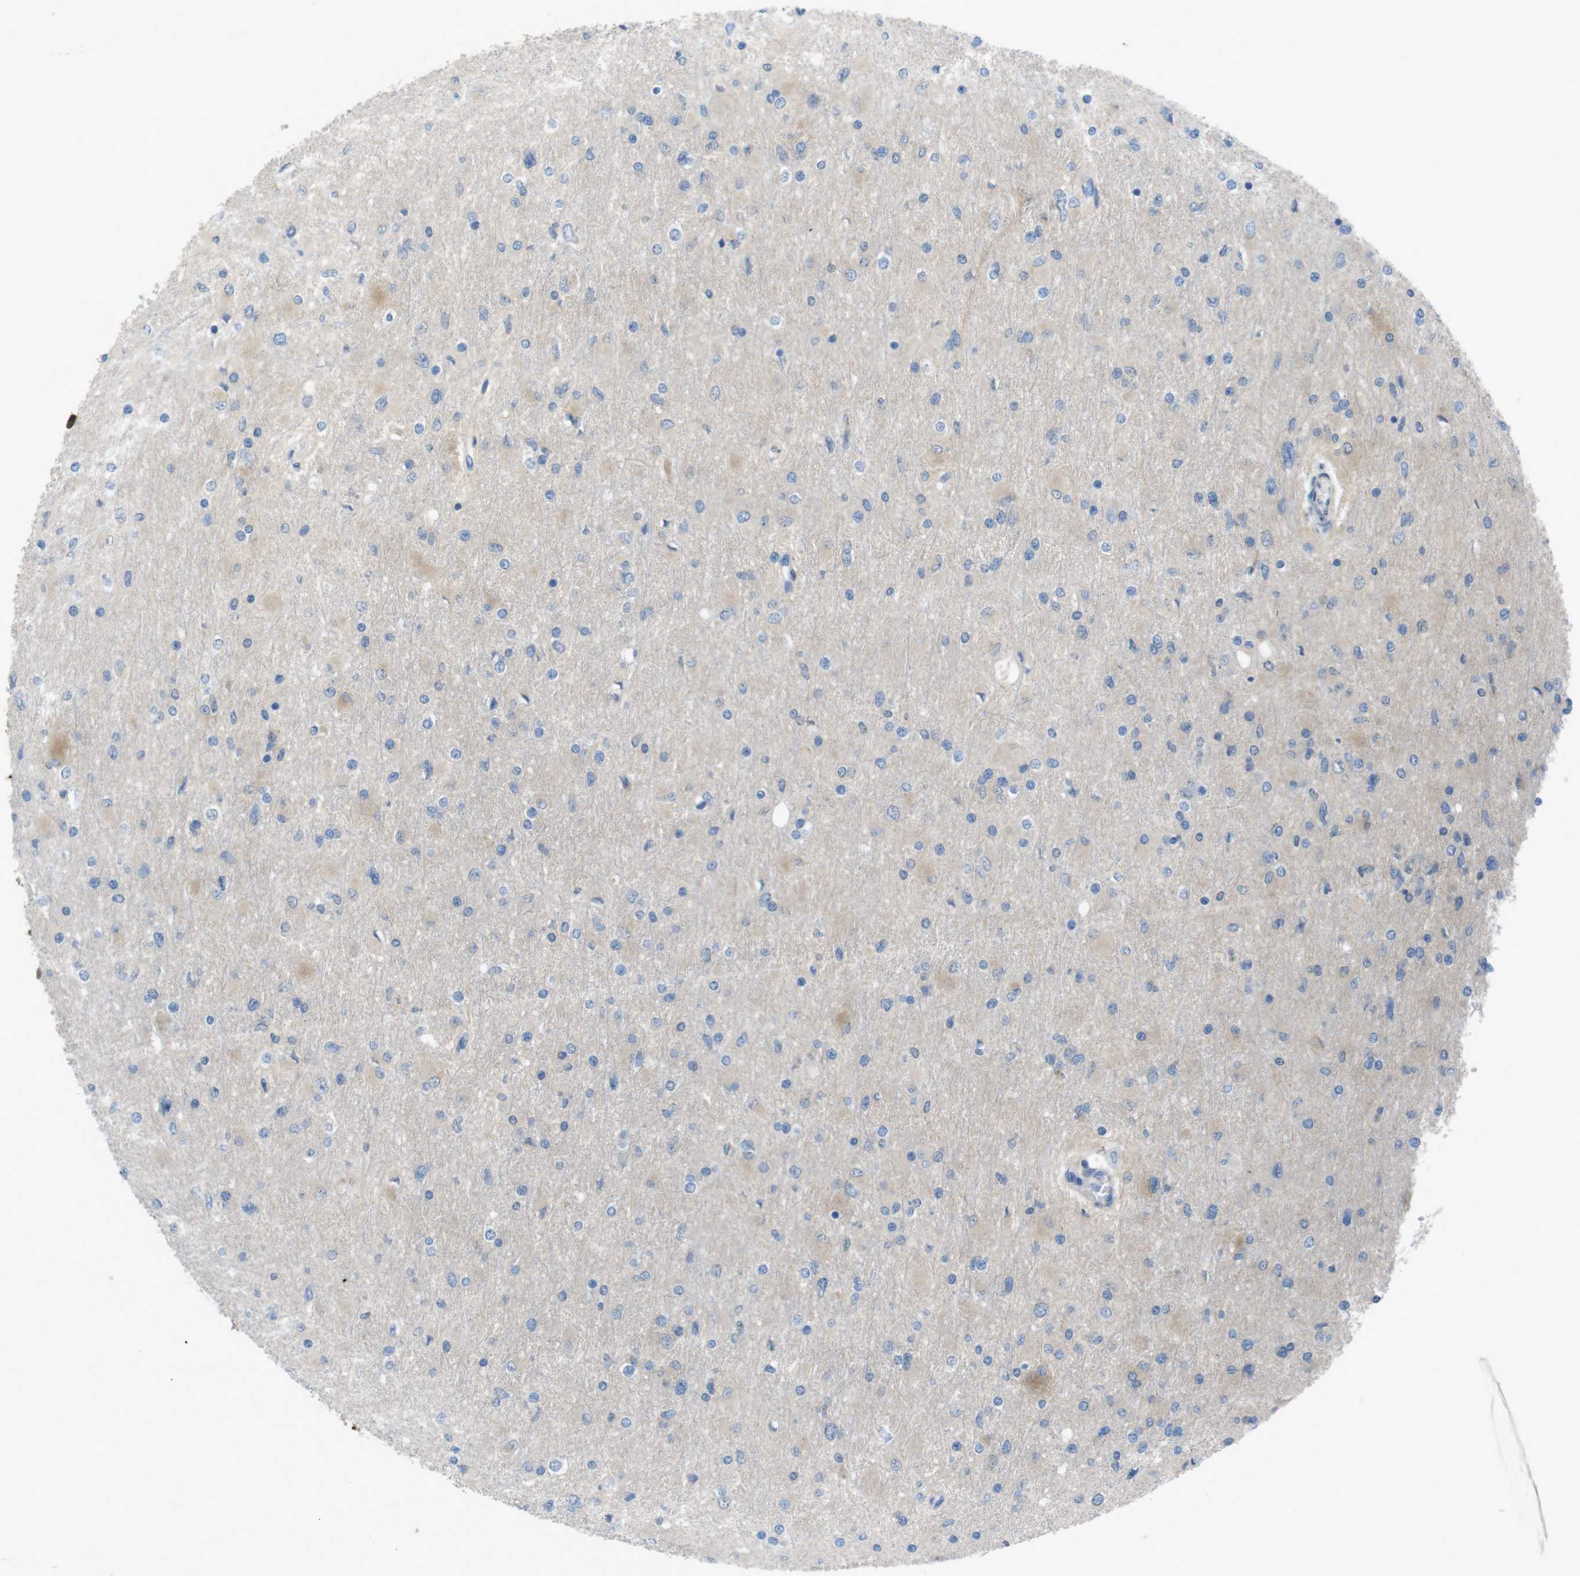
{"staining": {"intensity": "weak", "quantity": "<25%", "location": "cytoplasmic/membranous"}, "tissue": "glioma", "cell_type": "Tumor cells", "image_type": "cancer", "snomed": [{"axis": "morphology", "description": "Glioma, malignant, High grade"}, {"axis": "topography", "description": "Cerebral cortex"}], "caption": "A micrograph of human malignant glioma (high-grade) is negative for staining in tumor cells.", "gene": "MTHFD1", "patient": {"sex": "female", "age": 36}}